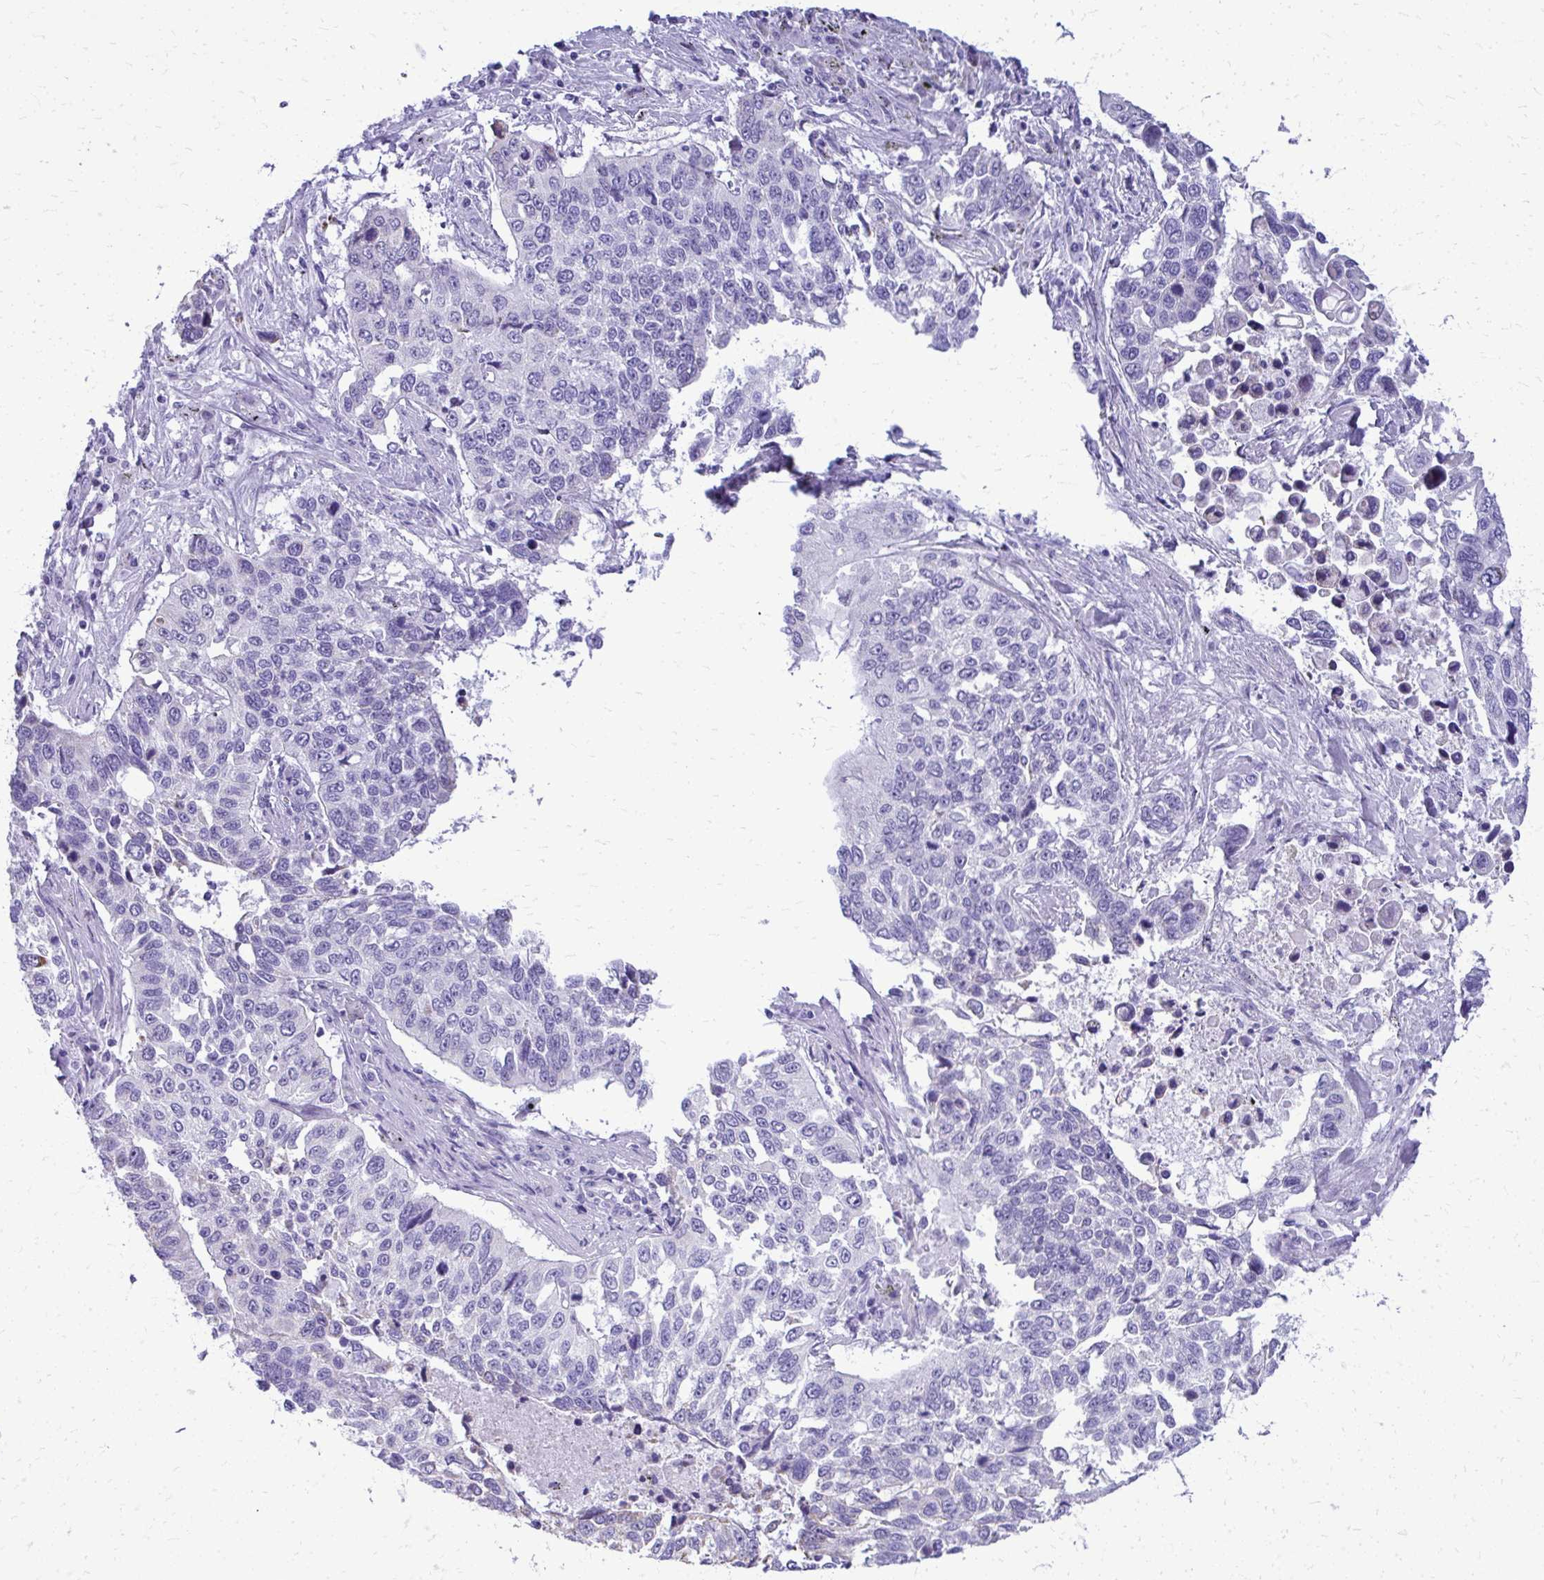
{"staining": {"intensity": "negative", "quantity": "none", "location": "none"}, "tissue": "lung cancer", "cell_type": "Tumor cells", "image_type": "cancer", "snomed": [{"axis": "morphology", "description": "Squamous cell carcinoma, NOS"}, {"axis": "topography", "description": "Lung"}], "caption": "Tumor cells are negative for brown protein staining in lung cancer.", "gene": "RALYL", "patient": {"sex": "male", "age": 62}}